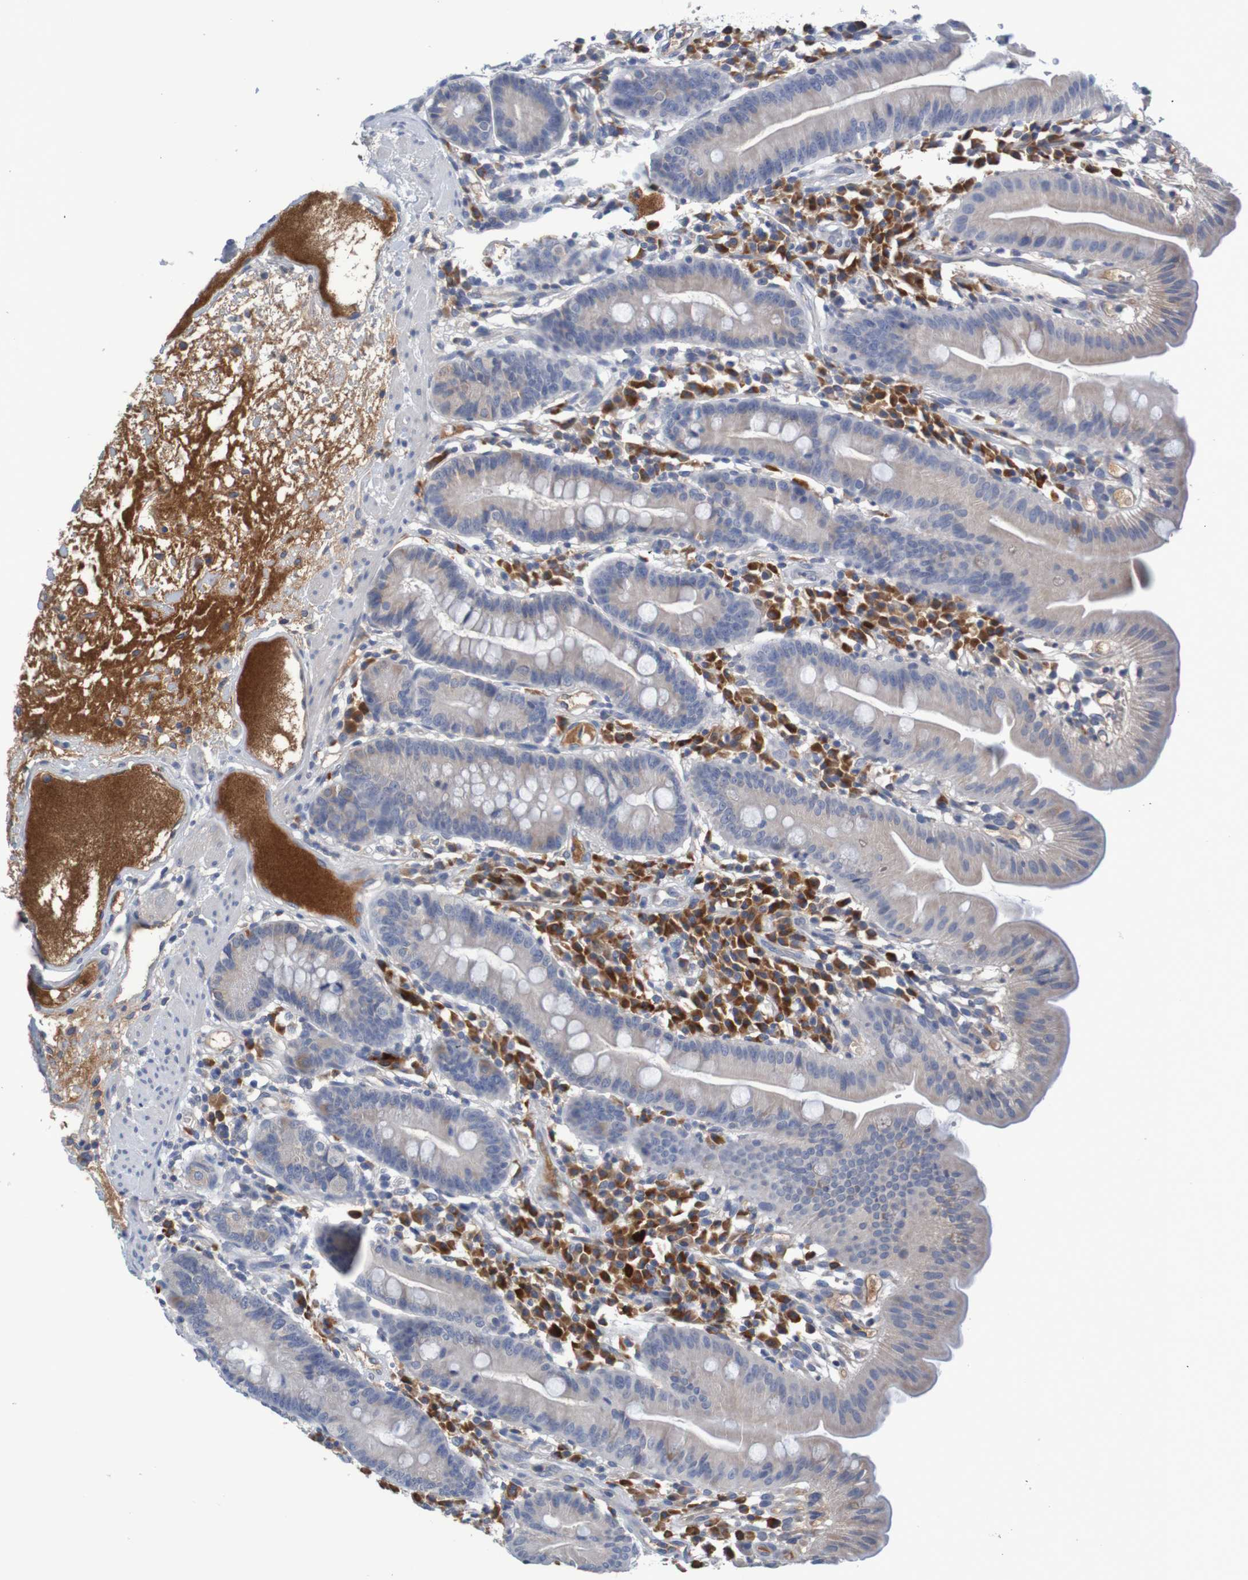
{"staining": {"intensity": "moderate", "quantity": "25%-75%", "location": "cytoplasmic/membranous"}, "tissue": "duodenum", "cell_type": "Glandular cells", "image_type": "normal", "snomed": [{"axis": "morphology", "description": "Normal tissue, NOS"}, {"axis": "topography", "description": "Duodenum"}], "caption": "Immunohistochemistry (IHC) histopathology image of normal human duodenum stained for a protein (brown), which exhibits medium levels of moderate cytoplasmic/membranous expression in approximately 25%-75% of glandular cells.", "gene": "LTA", "patient": {"sex": "male", "age": 50}}